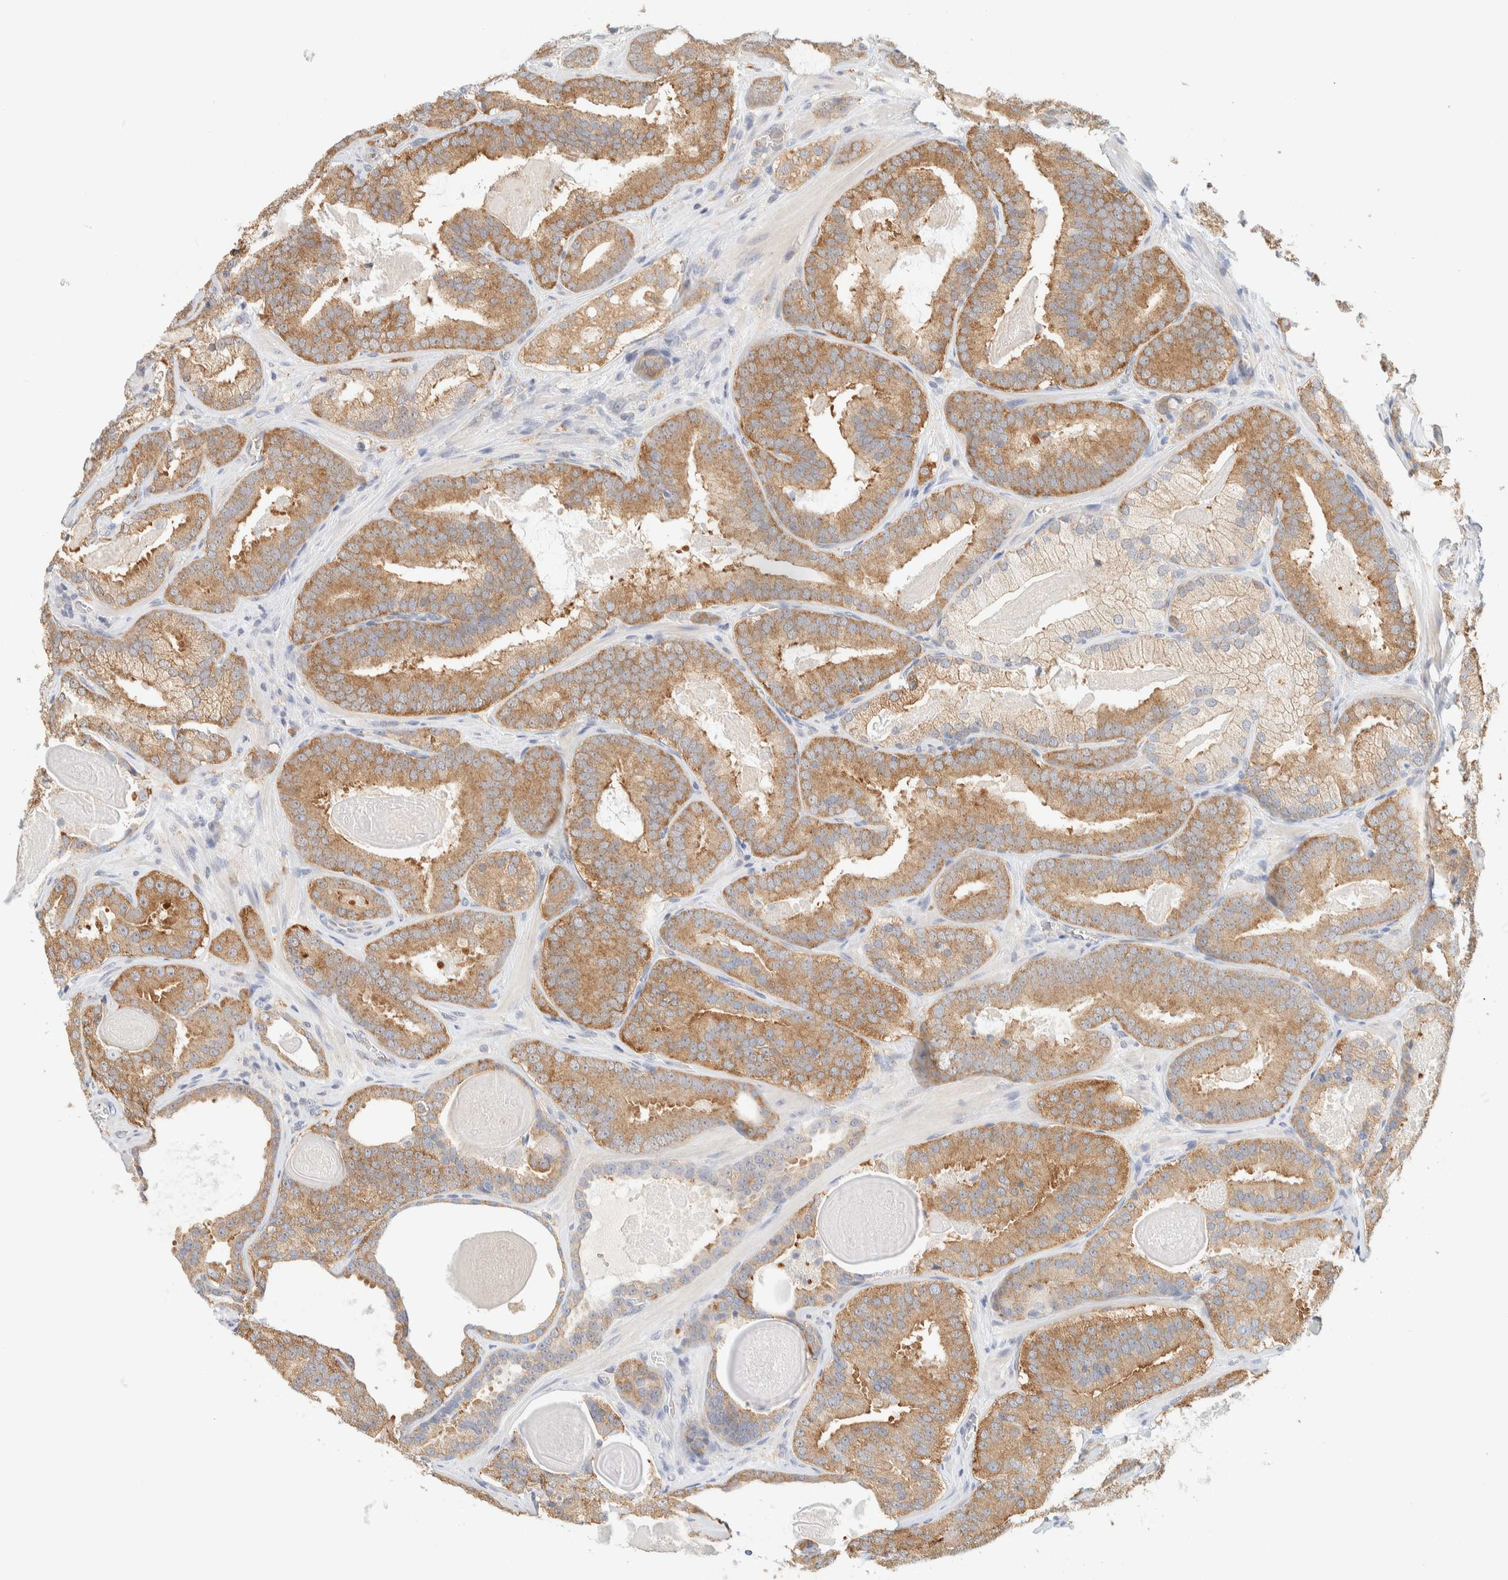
{"staining": {"intensity": "moderate", "quantity": ">75%", "location": "cytoplasmic/membranous"}, "tissue": "prostate cancer", "cell_type": "Tumor cells", "image_type": "cancer", "snomed": [{"axis": "morphology", "description": "Adenocarcinoma, High grade"}, {"axis": "topography", "description": "Prostate"}], "caption": "Immunohistochemical staining of human prostate cancer displays moderate cytoplasmic/membranous protein staining in approximately >75% of tumor cells. The staining is performed using DAB (3,3'-diaminobenzidine) brown chromogen to label protein expression. The nuclei are counter-stained blue using hematoxylin.", "gene": "TBC1D8B", "patient": {"sex": "male", "age": 60}}